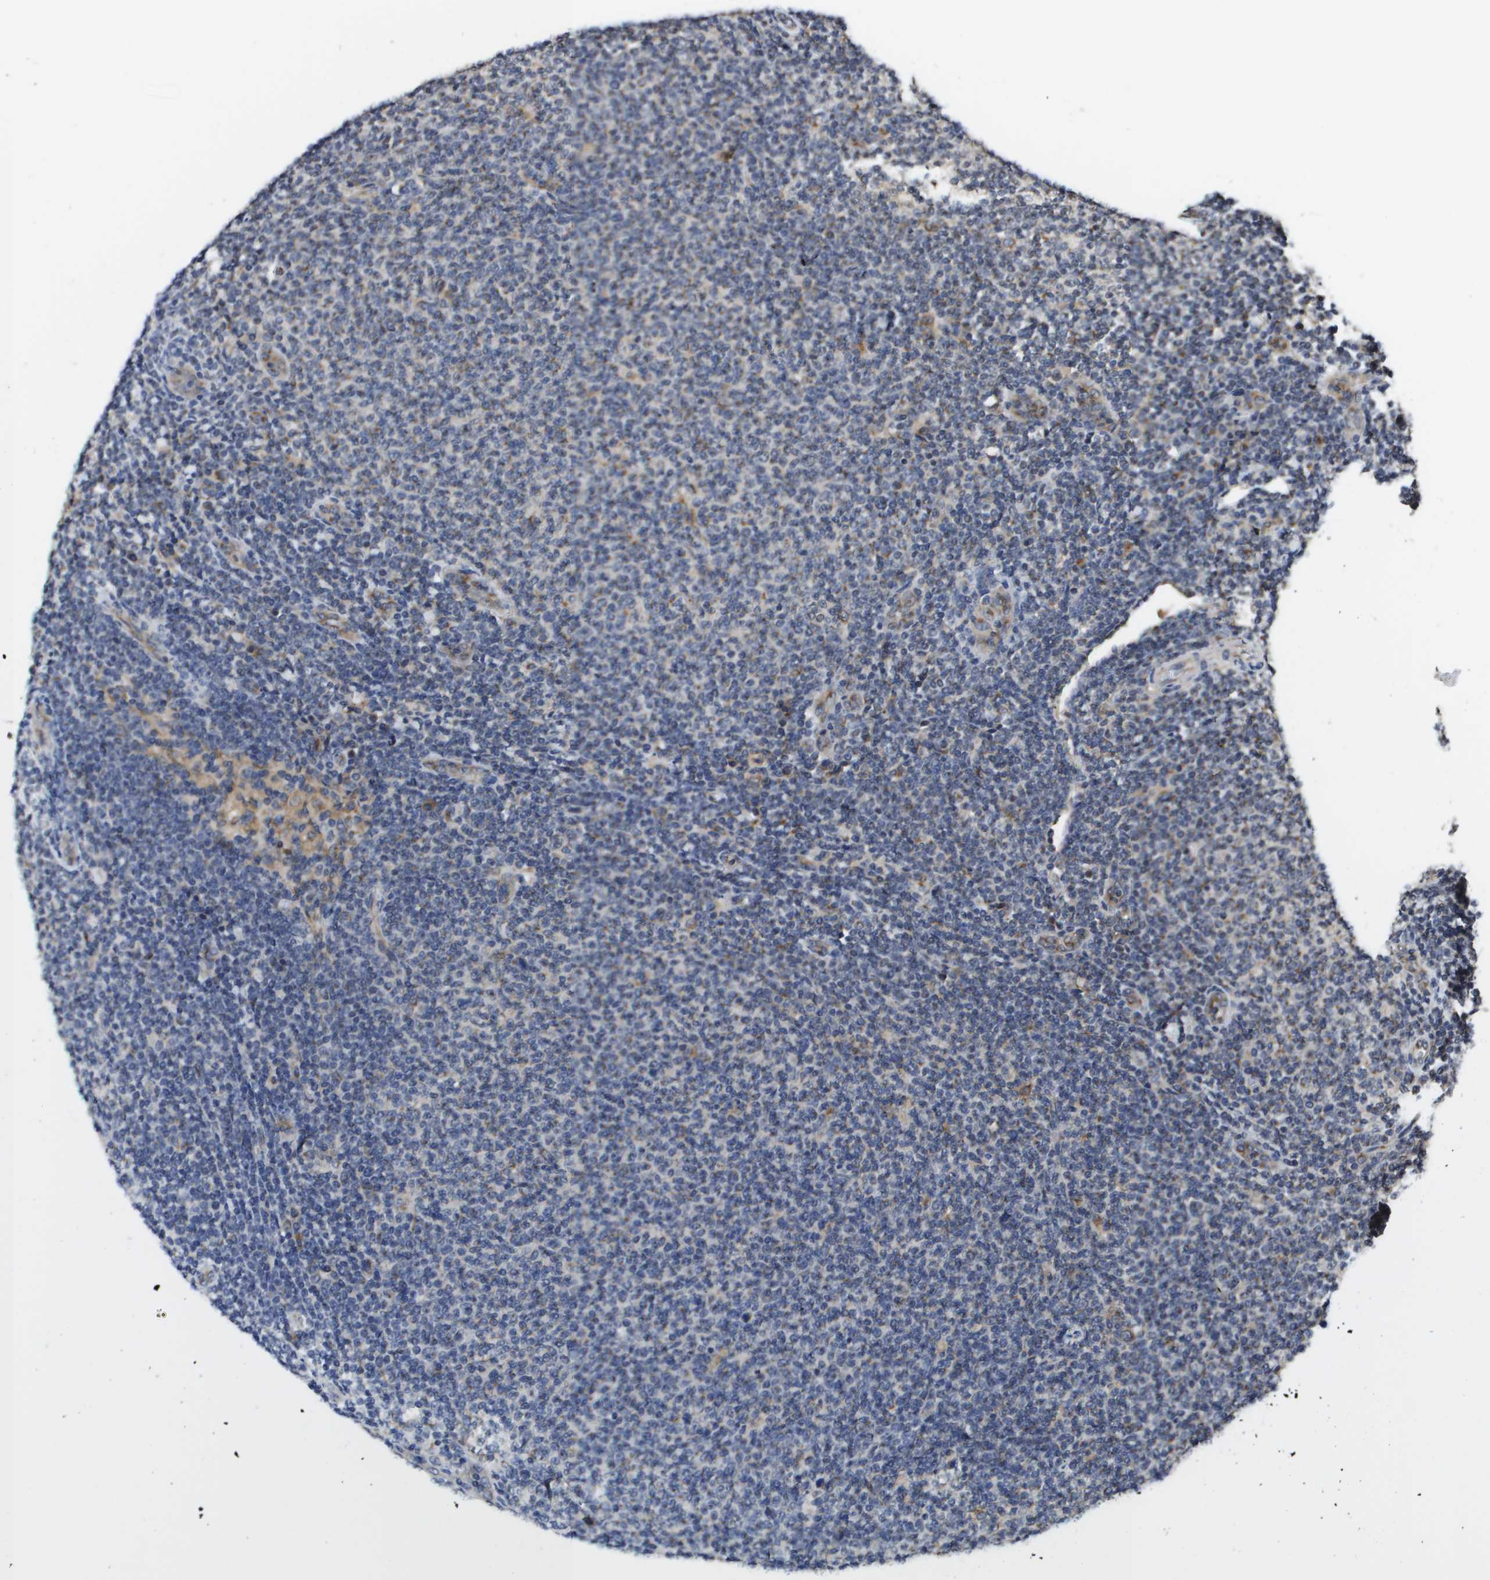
{"staining": {"intensity": "negative", "quantity": "none", "location": "none"}, "tissue": "lymphoma", "cell_type": "Tumor cells", "image_type": "cancer", "snomed": [{"axis": "morphology", "description": "Malignant lymphoma, non-Hodgkin's type, Low grade"}, {"axis": "topography", "description": "Lymph node"}], "caption": "This image is of lymphoma stained with immunohistochemistry to label a protein in brown with the nuclei are counter-stained blue. There is no staining in tumor cells. (IHC, brightfield microscopy, high magnification).", "gene": "PCK1", "patient": {"sex": "male", "age": 66}}